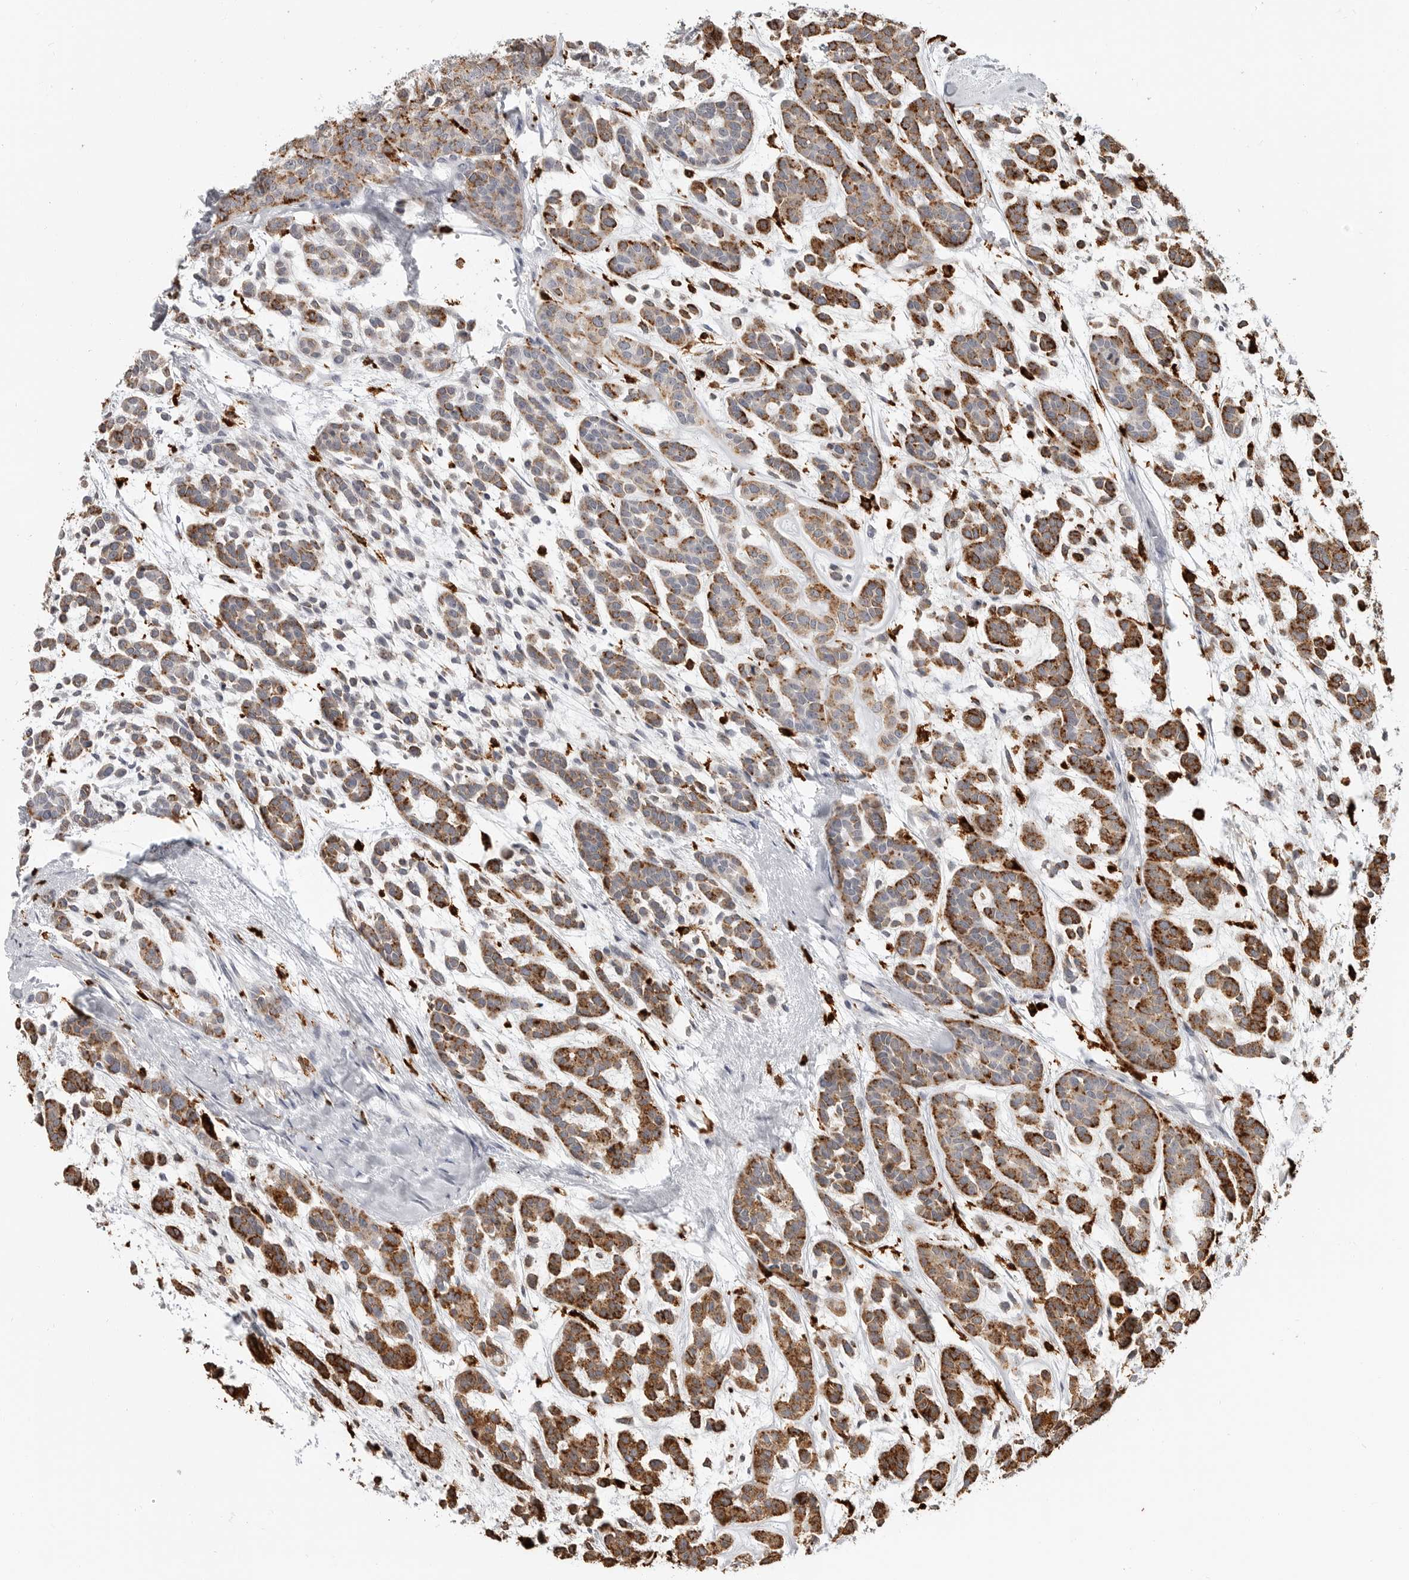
{"staining": {"intensity": "strong", "quantity": ">75%", "location": "cytoplasmic/membranous"}, "tissue": "head and neck cancer", "cell_type": "Tumor cells", "image_type": "cancer", "snomed": [{"axis": "morphology", "description": "Adenocarcinoma, NOS"}, {"axis": "morphology", "description": "Adenoma, NOS"}, {"axis": "topography", "description": "Head-Neck"}], "caption": "Head and neck adenoma tissue demonstrates strong cytoplasmic/membranous staining in approximately >75% of tumor cells, visualized by immunohistochemistry.", "gene": "IFI30", "patient": {"sex": "female", "age": 55}}